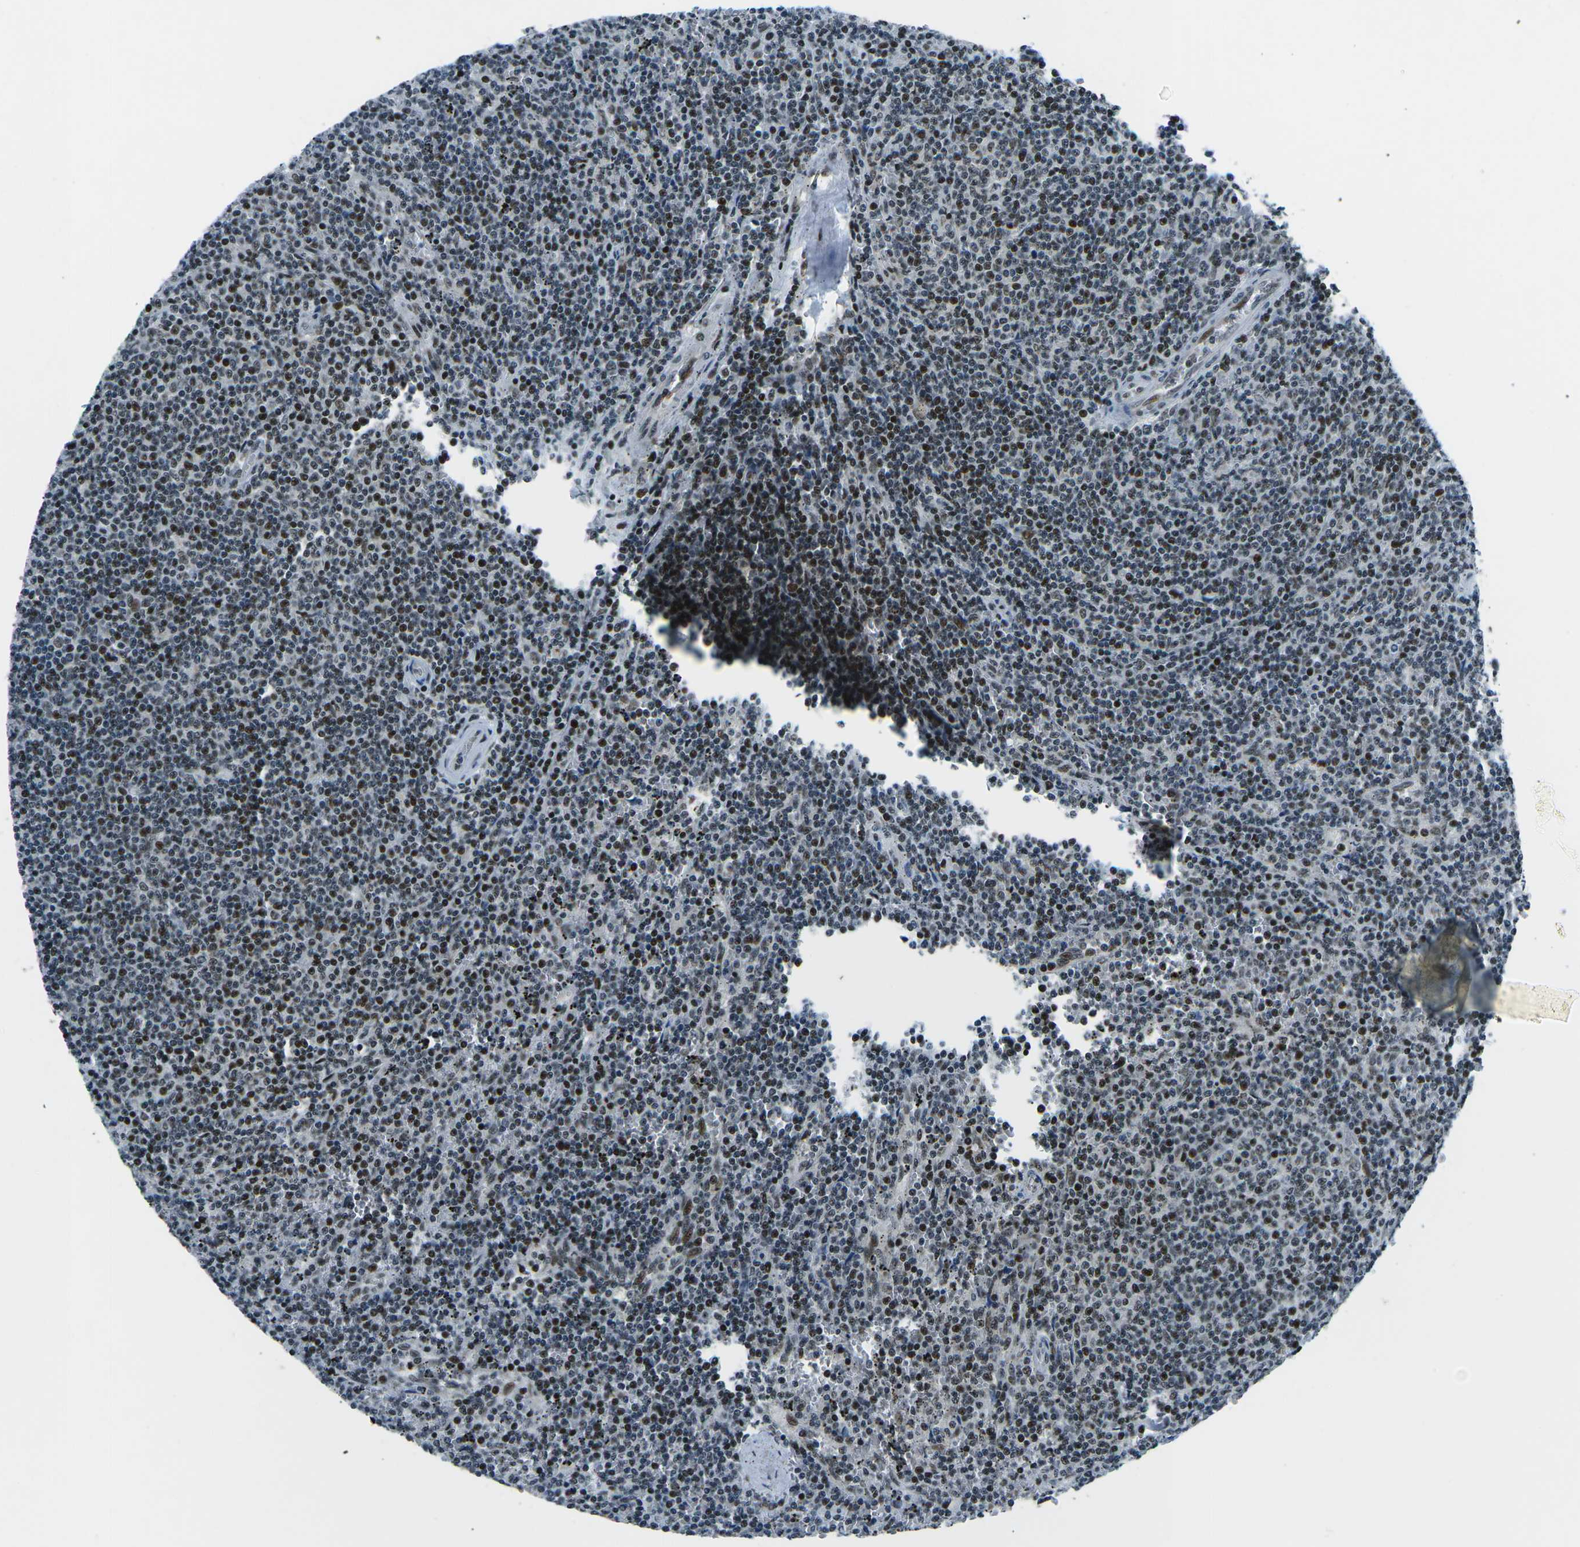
{"staining": {"intensity": "moderate", "quantity": "25%-75%", "location": "nuclear"}, "tissue": "lymphoma", "cell_type": "Tumor cells", "image_type": "cancer", "snomed": [{"axis": "morphology", "description": "Malignant lymphoma, non-Hodgkin's type, Low grade"}, {"axis": "topography", "description": "Spleen"}], "caption": "Lymphoma stained with a brown dye displays moderate nuclear positive staining in about 25%-75% of tumor cells.", "gene": "RBL2", "patient": {"sex": "female", "age": 50}}